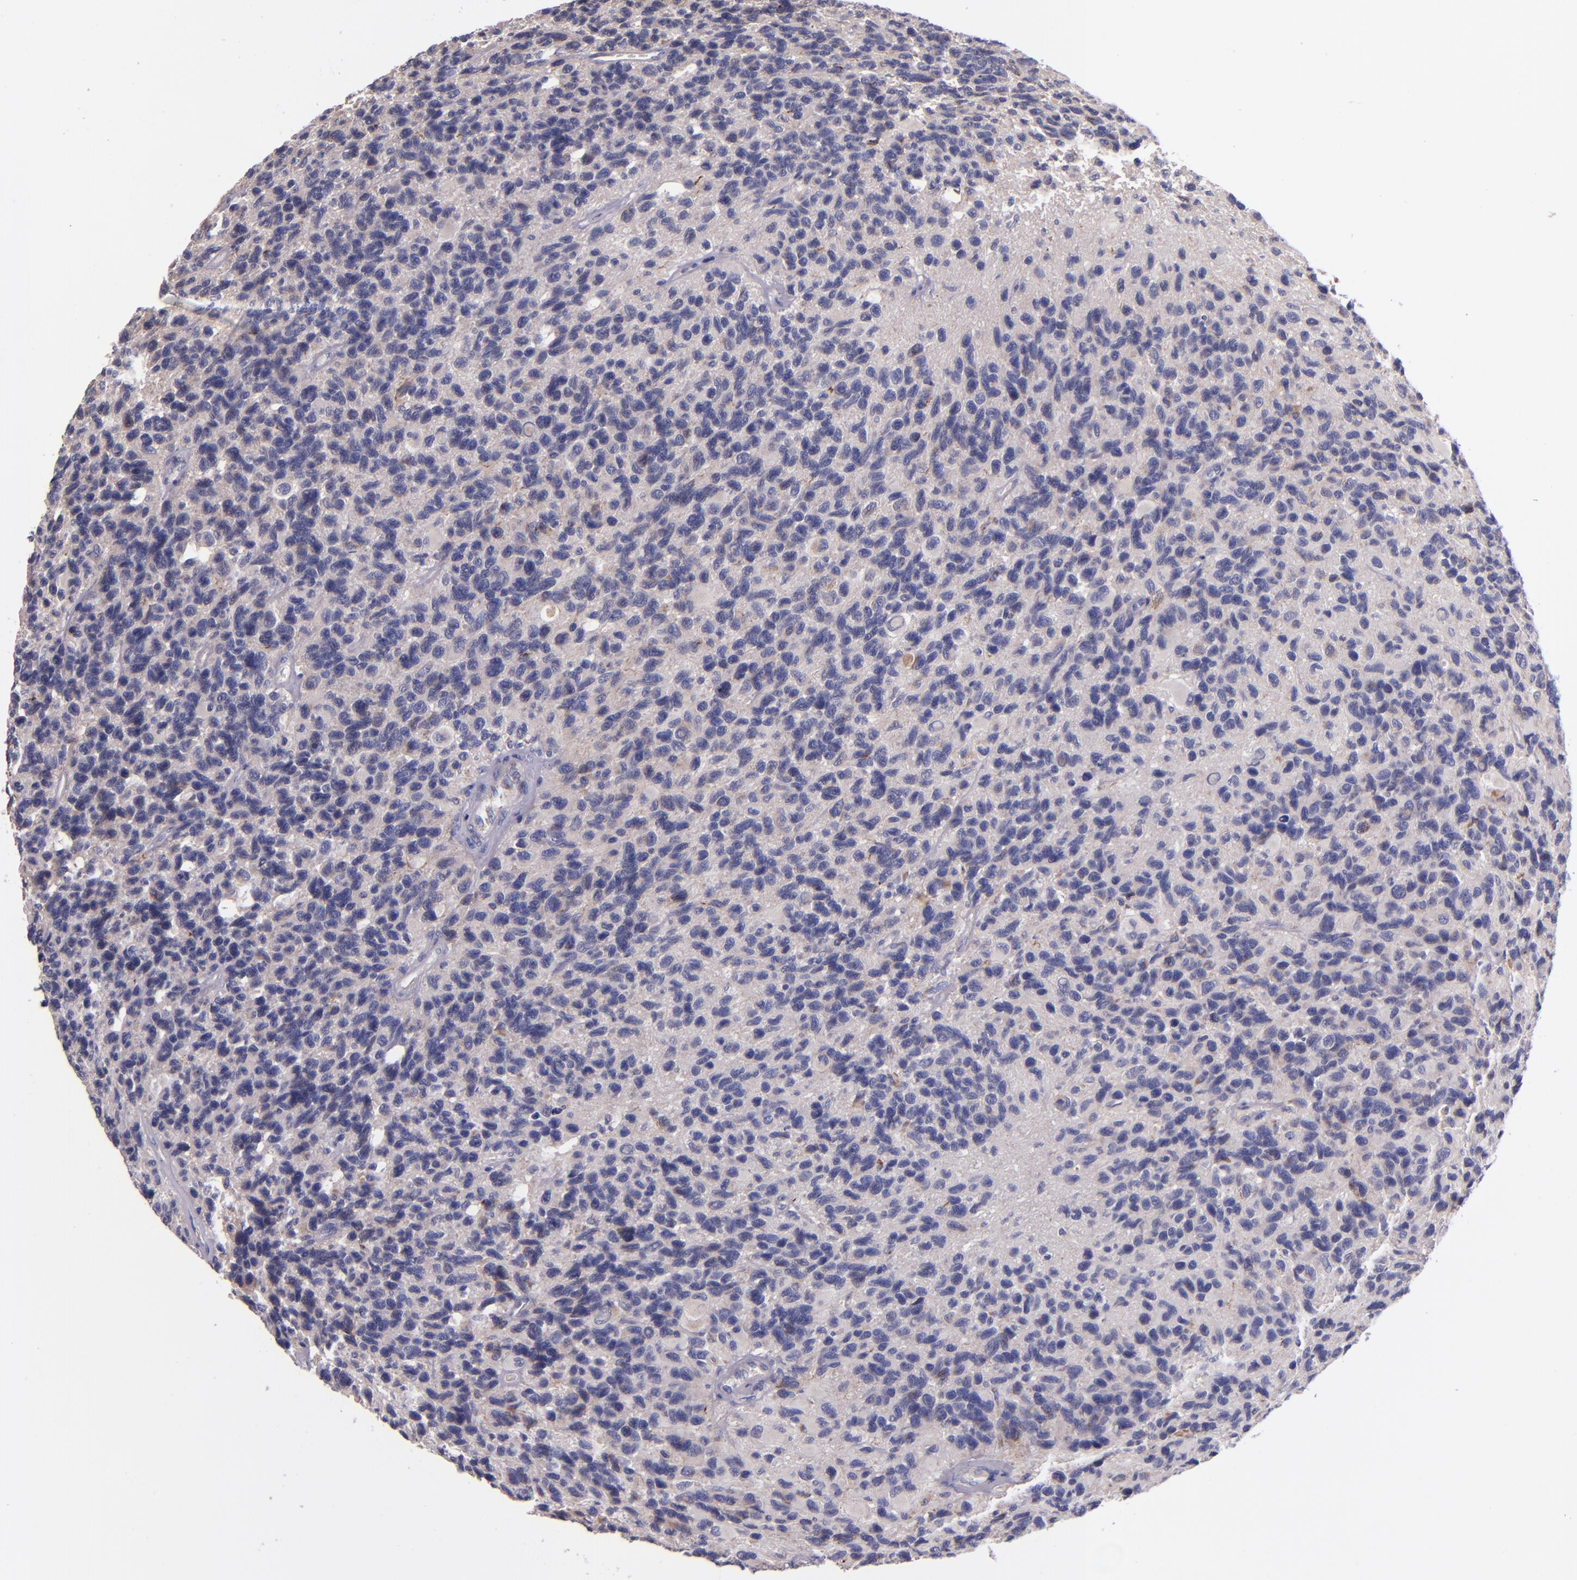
{"staining": {"intensity": "weak", "quantity": "<25%", "location": "cytoplasmic/membranous"}, "tissue": "glioma", "cell_type": "Tumor cells", "image_type": "cancer", "snomed": [{"axis": "morphology", "description": "Glioma, malignant, High grade"}, {"axis": "topography", "description": "Brain"}], "caption": "Photomicrograph shows no protein staining in tumor cells of glioma tissue. (DAB immunohistochemistry with hematoxylin counter stain).", "gene": "SHC1", "patient": {"sex": "male", "age": 77}}